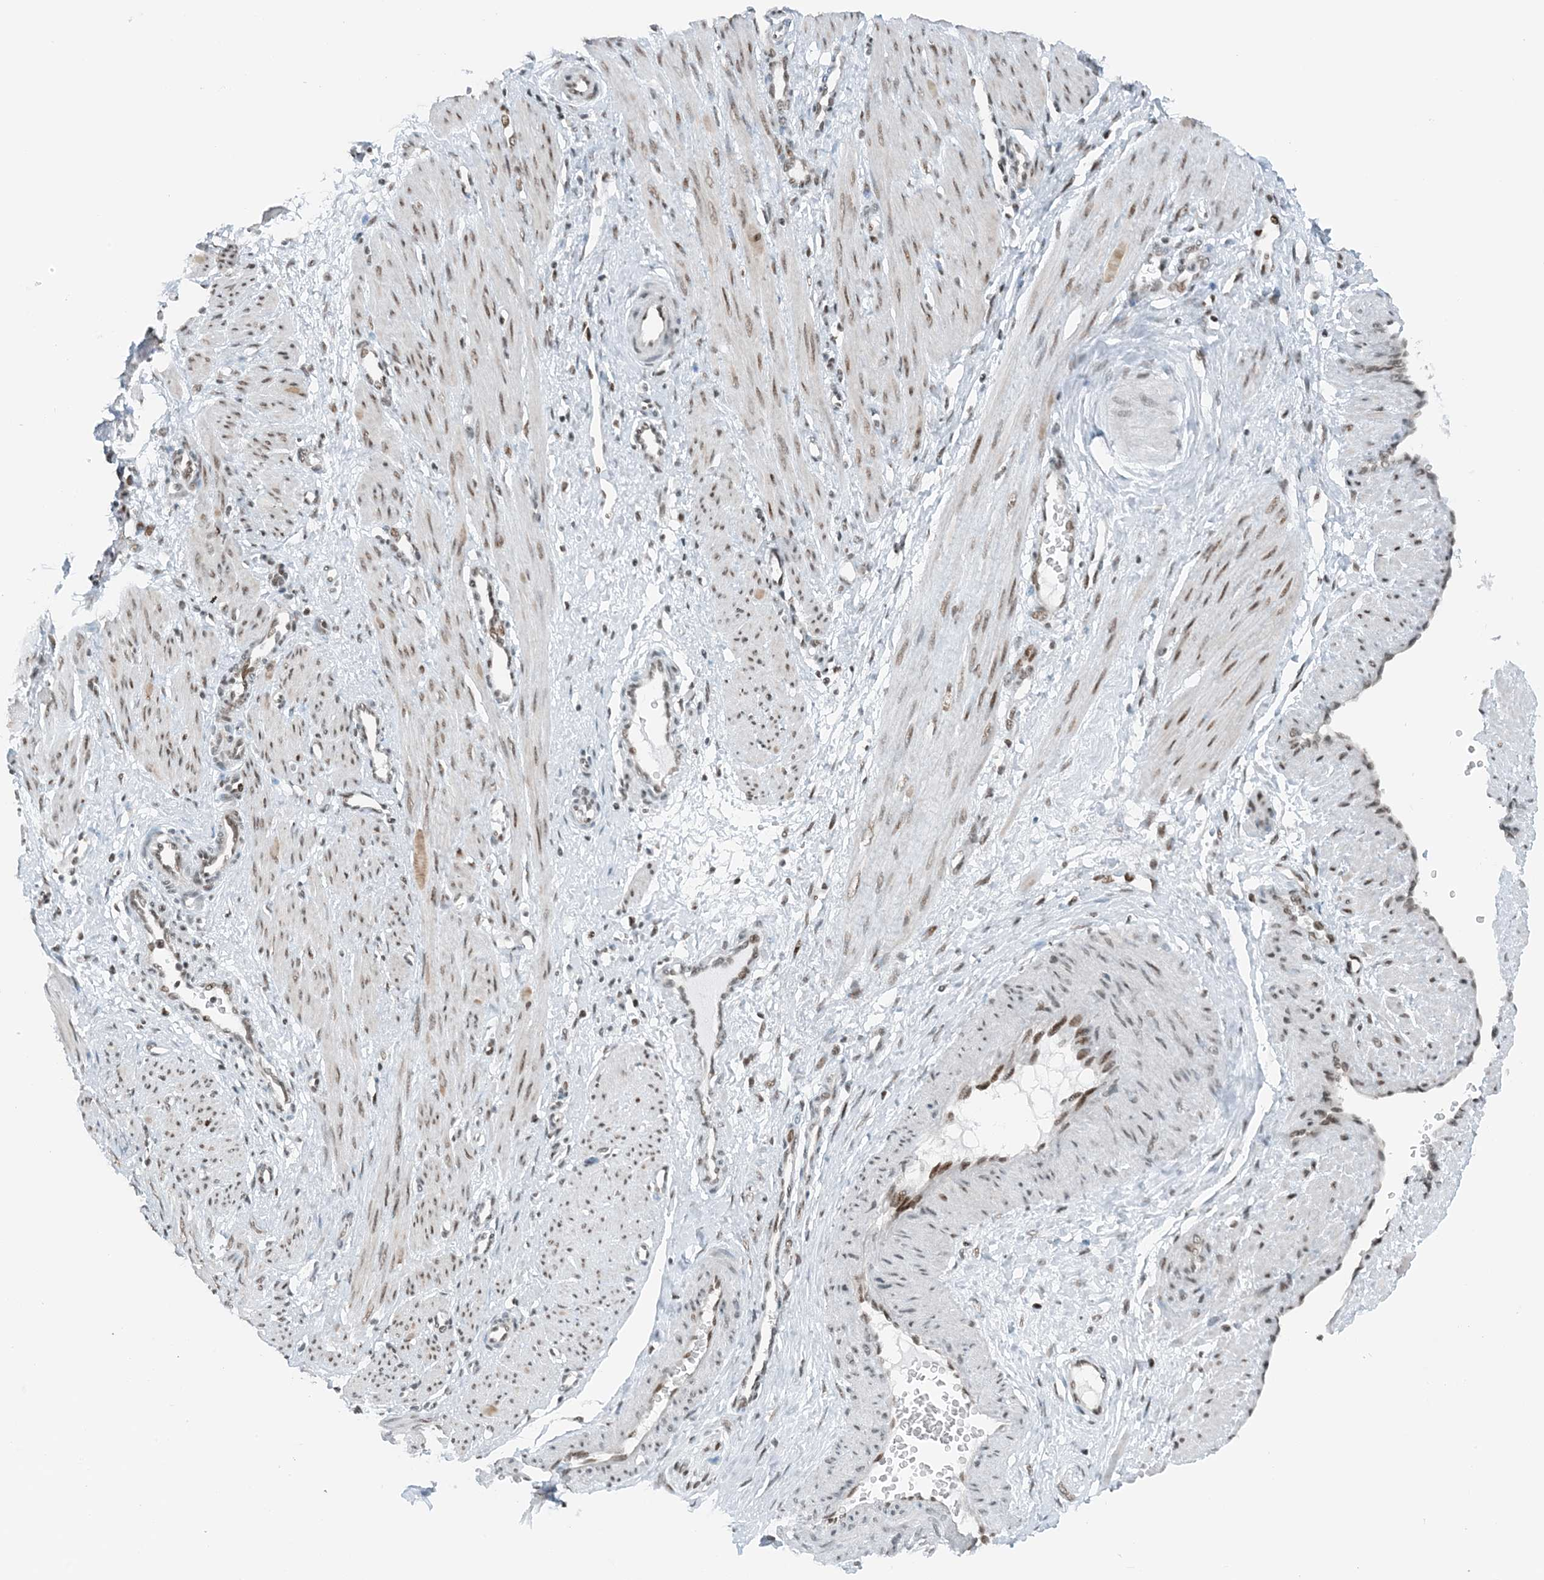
{"staining": {"intensity": "moderate", "quantity": ">75%", "location": "nuclear"}, "tissue": "smooth muscle", "cell_type": "Smooth muscle cells", "image_type": "normal", "snomed": [{"axis": "morphology", "description": "Normal tissue, NOS"}, {"axis": "topography", "description": "Endometrium"}], "caption": "Immunohistochemical staining of unremarkable human smooth muscle exhibits moderate nuclear protein expression in about >75% of smooth muscle cells. The protein of interest is stained brown, and the nuclei are stained in blue (DAB IHC with brightfield microscopy, high magnification).", "gene": "ZNF500", "patient": {"sex": "female", "age": 33}}